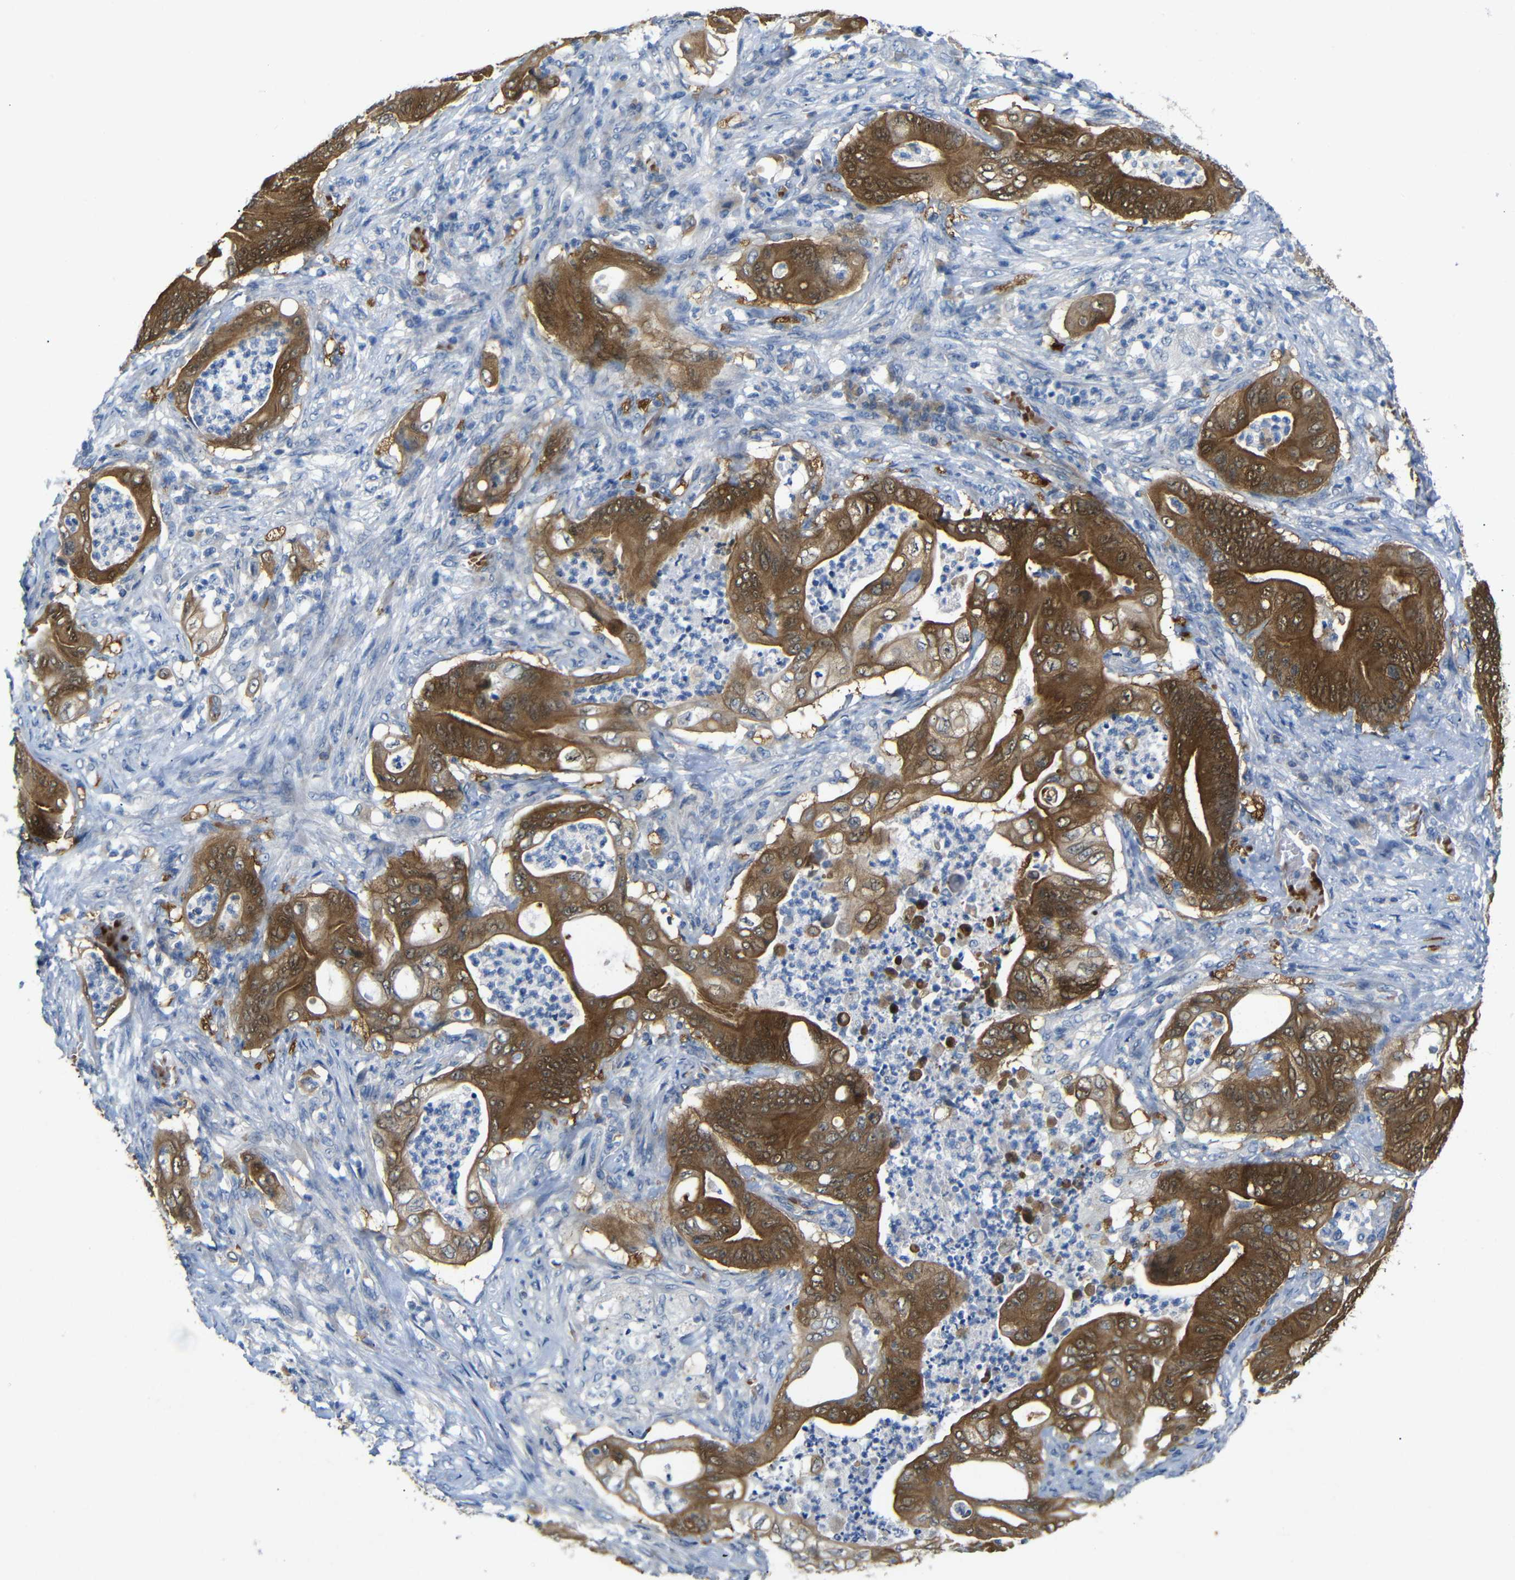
{"staining": {"intensity": "moderate", "quantity": ">75%", "location": "cytoplasmic/membranous"}, "tissue": "stomach cancer", "cell_type": "Tumor cells", "image_type": "cancer", "snomed": [{"axis": "morphology", "description": "Adenocarcinoma, NOS"}, {"axis": "topography", "description": "Stomach"}], "caption": "High-magnification brightfield microscopy of adenocarcinoma (stomach) stained with DAB (brown) and counterstained with hematoxylin (blue). tumor cells exhibit moderate cytoplasmic/membranous staining is identified in approximately>75% of cells.", "gene": "TBC1D32", "patient": {"sex": "female", "age": 73}}